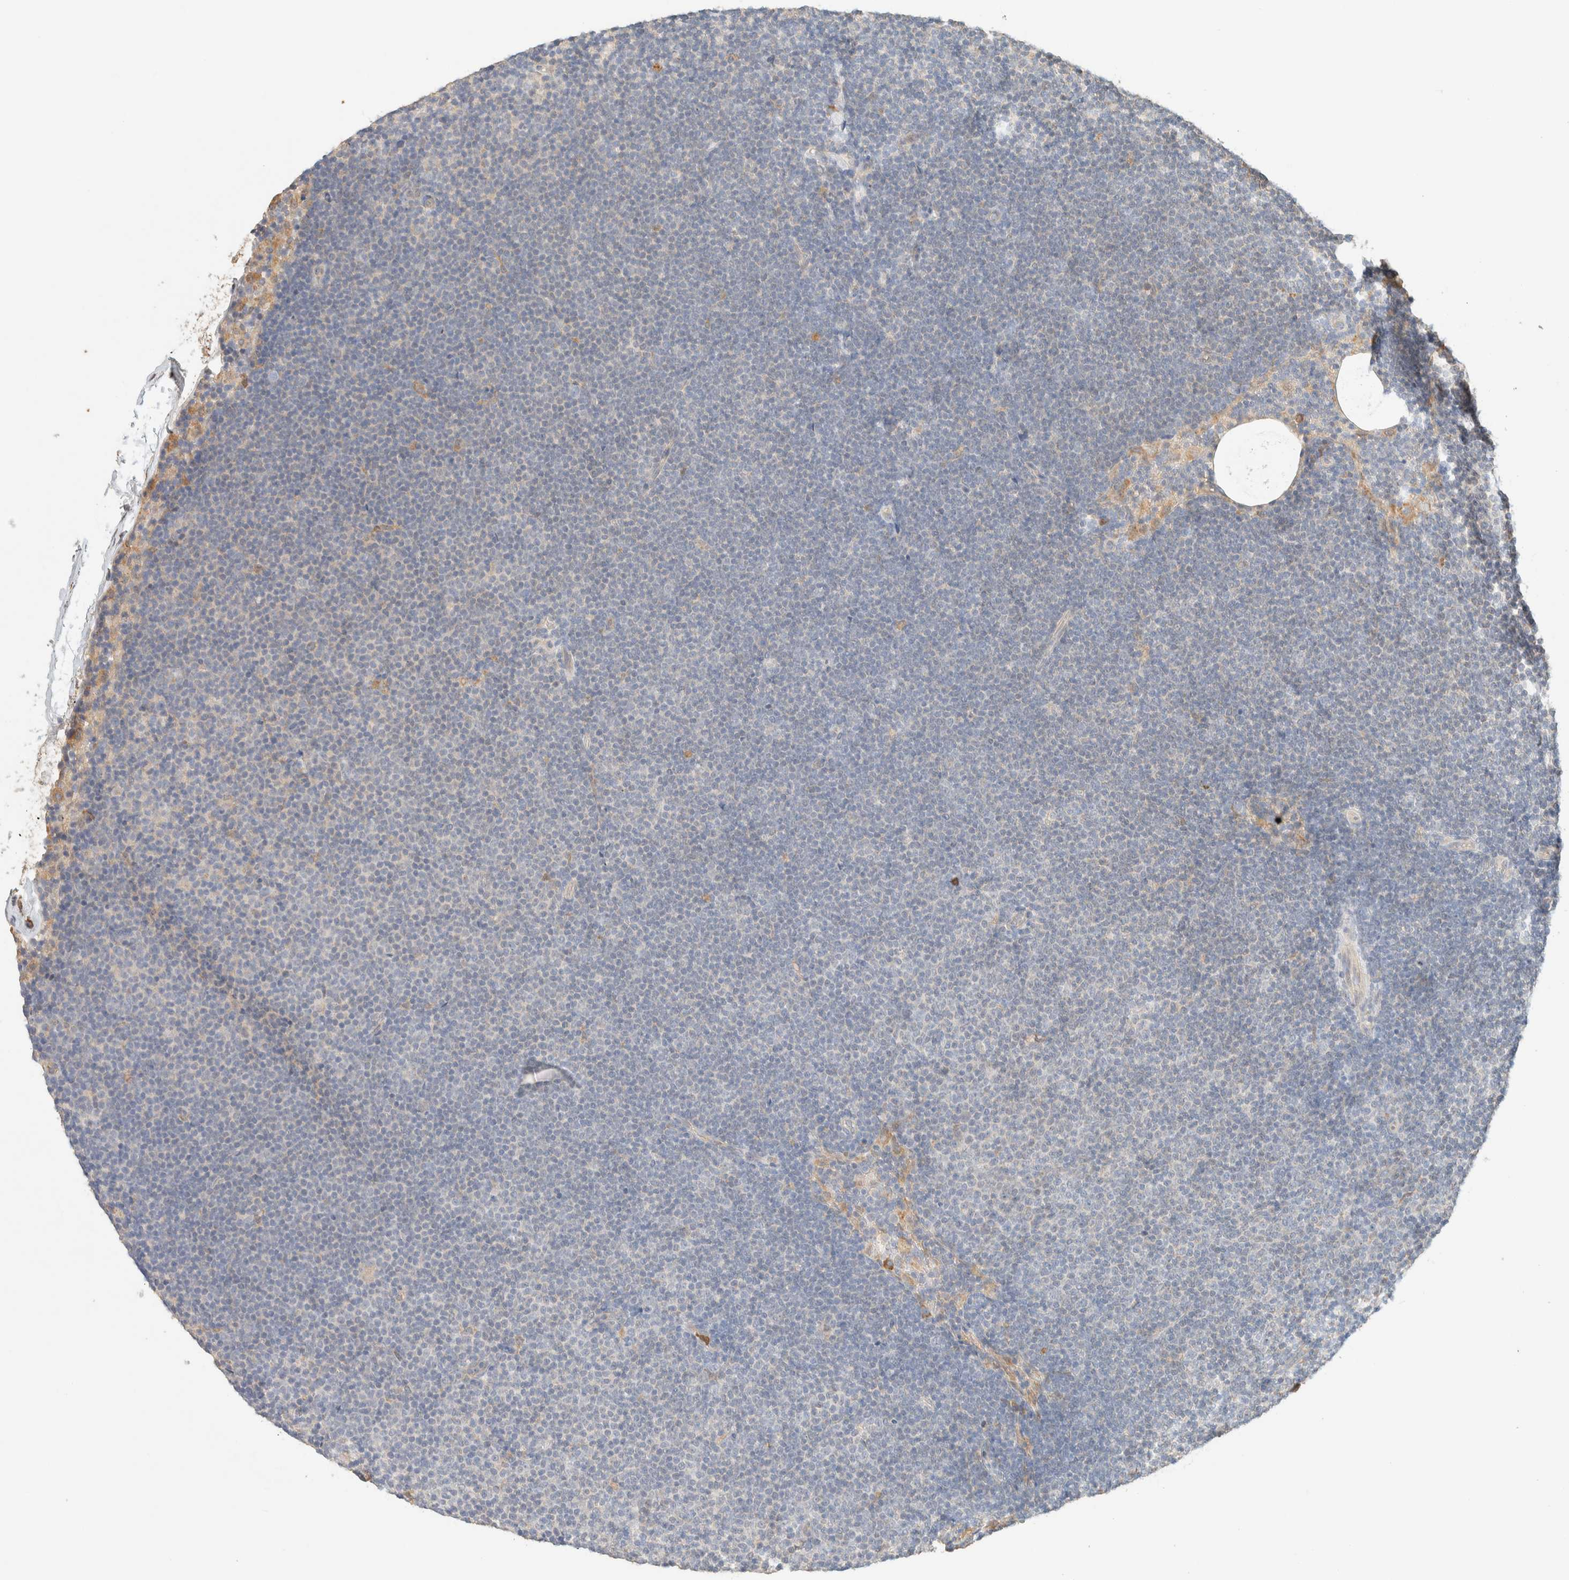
{"staining": {"intensity": "negative", "quantity": "none", "location": "none"}, "tissue": "lymphoma", "cell_type": "Tumor cells", "image_type": "cancer", "snomed": [{"axis": "morphology", "description": "Malignant lymphoma, non-Hodgkin's type, Low grade"}, {"axis": "topography", "description": "Lymph node"}], "caption": "Image shows no protein expression in tumor cells of lymphoma tissue.", "gene": "TTC3", "patient": {"sex": "female", "age": 53}}